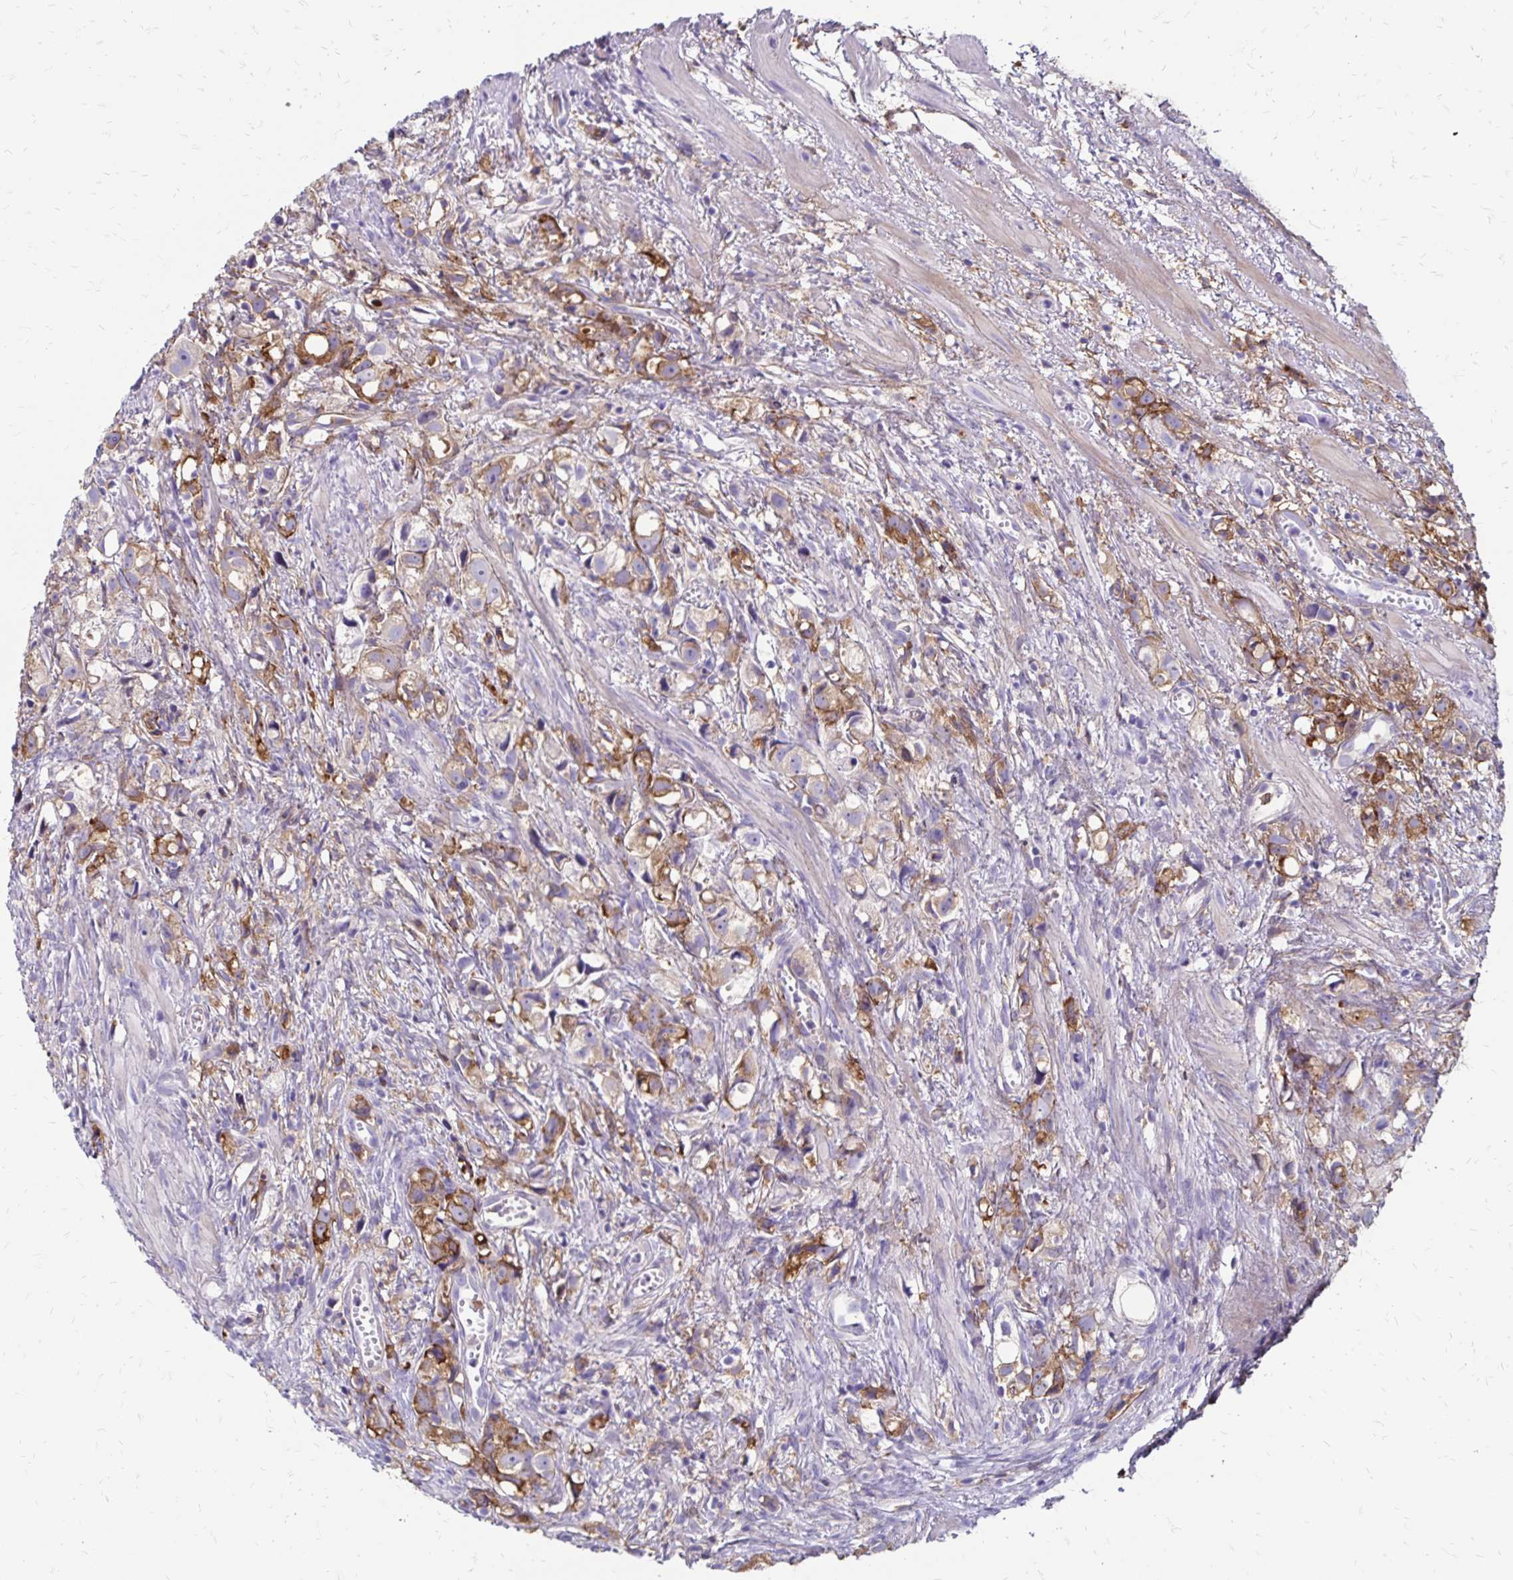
{"staining": {"intensity": "moderate", "quantity": "<25%", "location": "cytoplasmic/membranous"}, "tissue": "prostate cancer", "cell_type": "Tumor cells", "image_type": "cancer", "snomed": [{"axis": "morphology", "description": "Adenocarcinoma, High grade"}, {"axis": "topography", "description": "Prostate"}], "caption": "A low amount of moderate cytoplasmic/membranous expression is appreciated in about <25% of tumor cells in prostate cancer (adenocarcinoma (high-grade)) tissue. (brown staining indicates protein expression, while blue staining denotes nuclei).", "gene": "TNS3", "patient": {"sex": "male", "age": 75}}